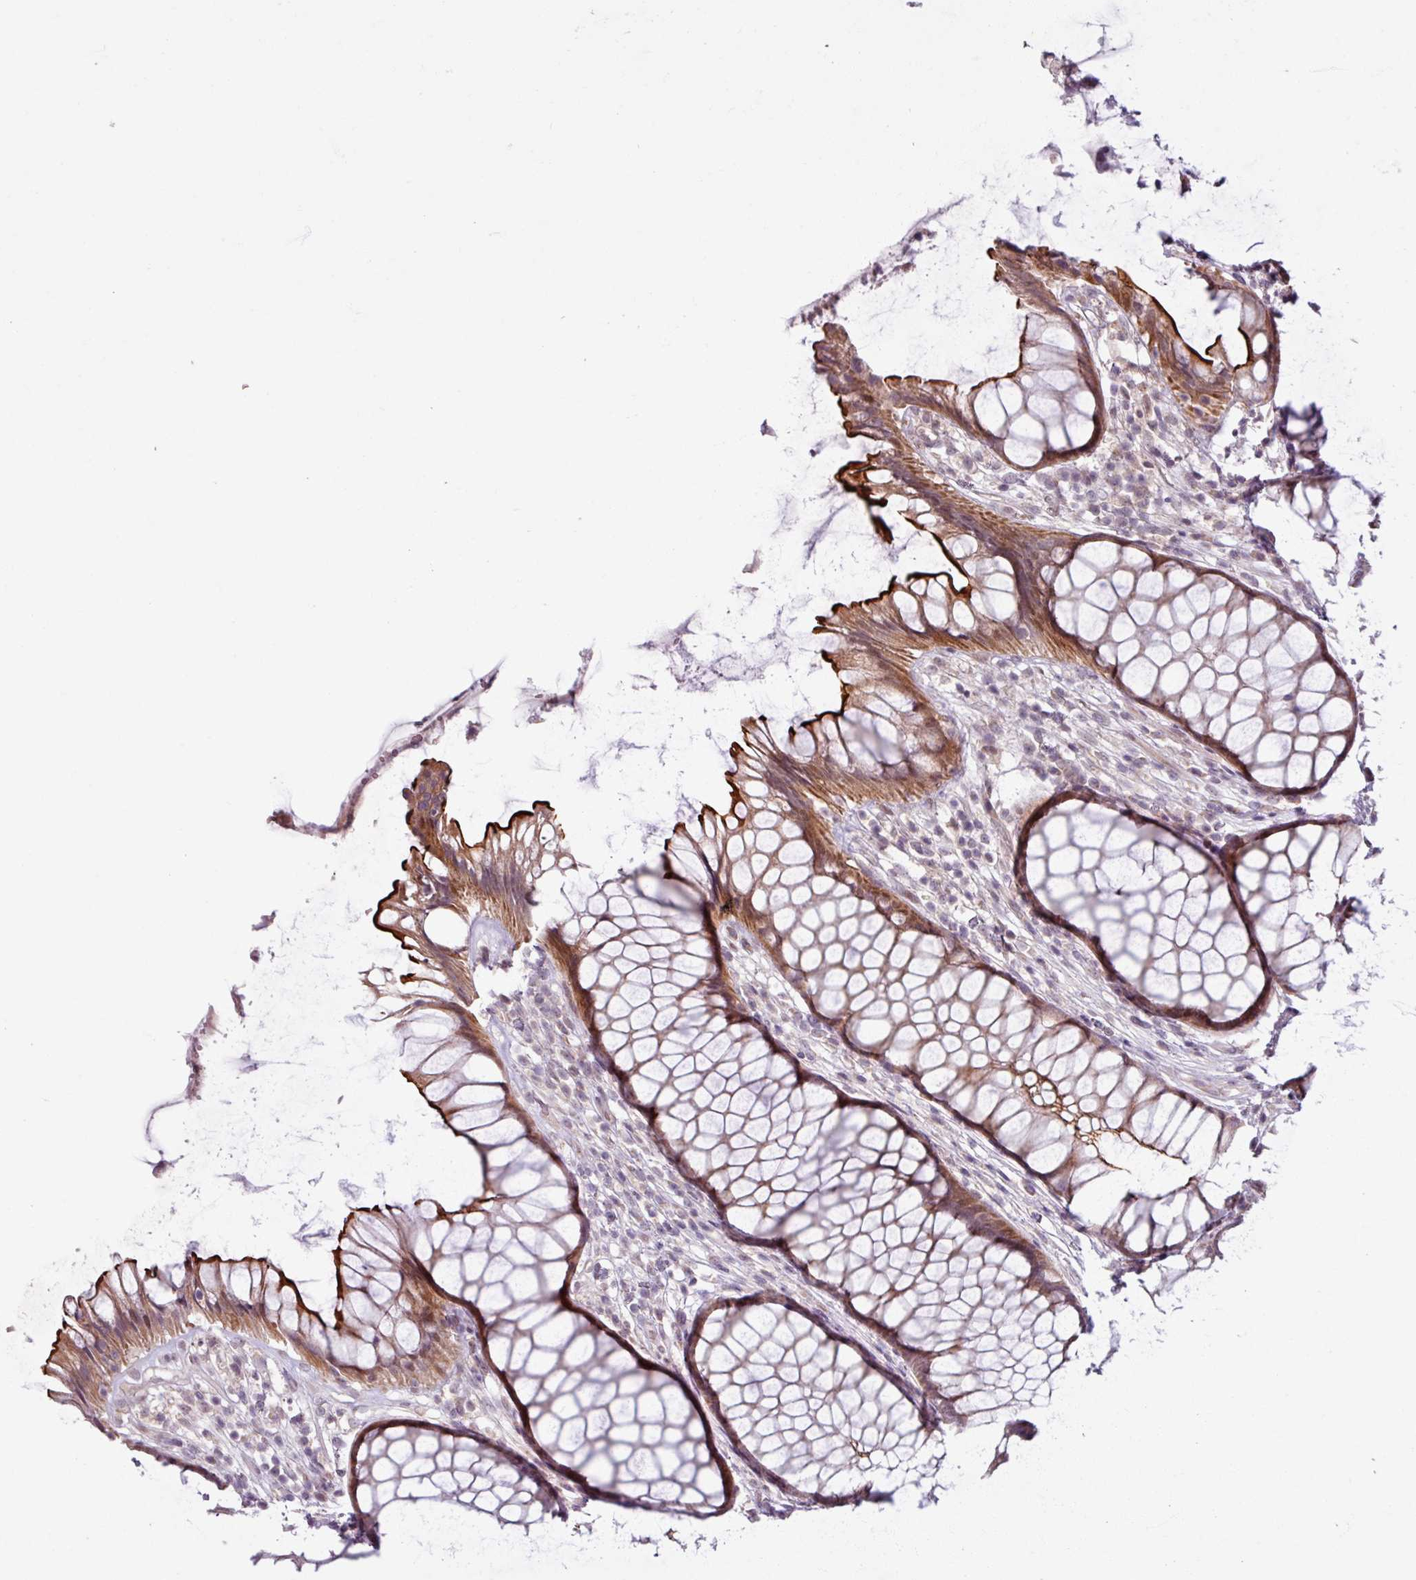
{"staining": {"intensity": "strong", "quantity": "25%-75%", "location": "cytoplasmic/membranous,nuclear"}, "tissue": "rectum", "cell_type": "Glandular cells", "image_type": "normal", "snomed": [{"axis": "morphology", "description": "Normal tissue, NOS"}, {"axis": "topography", "description": "Smooth muscle"}, {"axis": "topography", "description": "Rectum"}], "caption": "An immunohistochemistry (IHC) micrograph of normal tissue is shown. Protein staining in brown labels strong cytoplasmic/membranous,nuclear positivity in rectum within glandular cells.", "gene": "OGFOD3", "patient": {"sex": "male", "age": 53}}